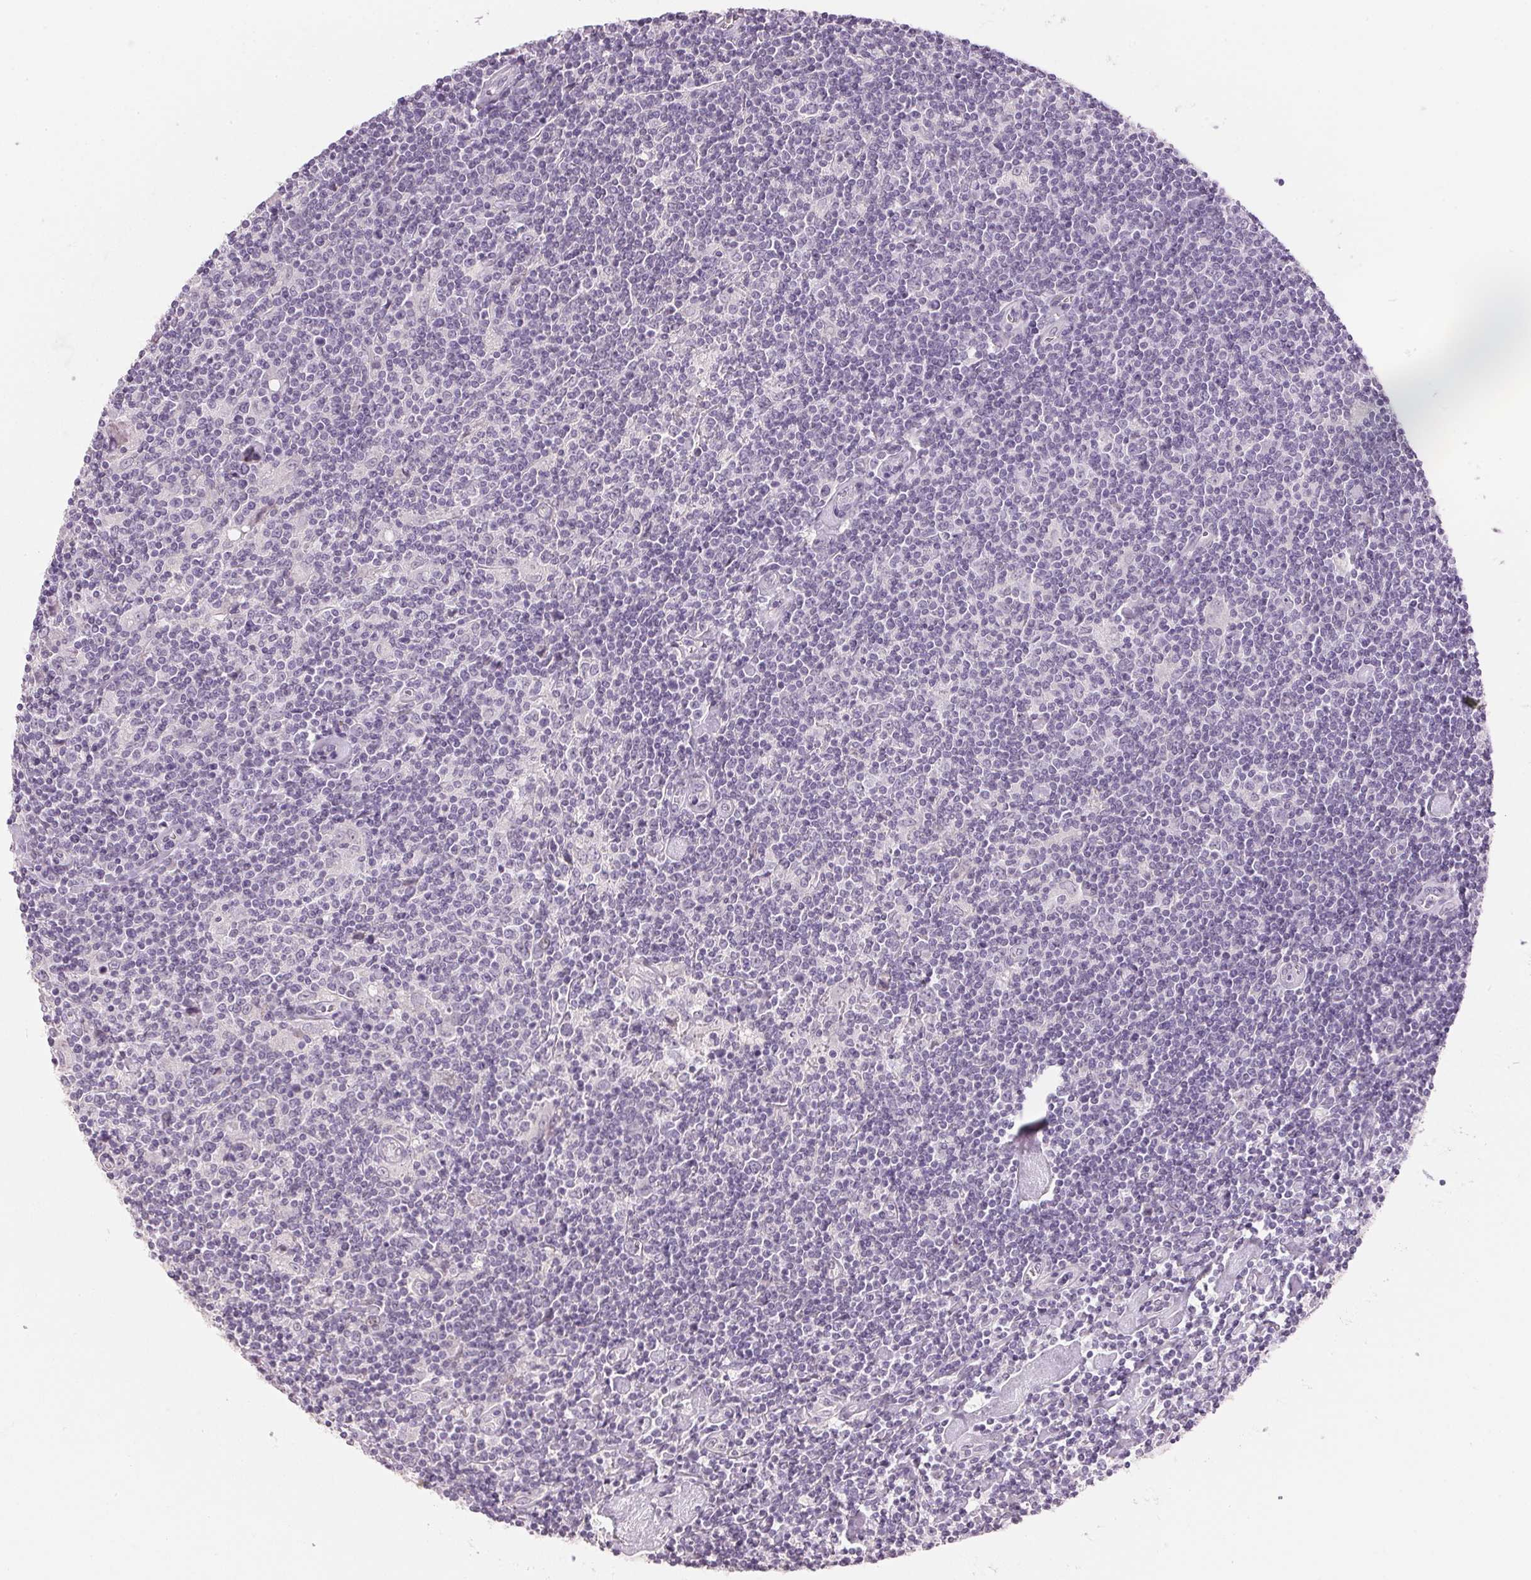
{"staining": {"intensity": "negative", "quantity": "none", "location": "none"}, "tissue": "lymphoma", "cell_type": "Tumor cells", "image_type": "cancer", "snomed": [{"axis": "morphology", "description": "Hodgkin's disease, NOS"}, {"axis": "topography", "description": "Lymph node"}], "caption": "Lymphoma was stained to show a protein in brown. There is no significant positivity in tumor cells.", "gene": "IGFBP1", "patient": {"sex": "male", "age": 40}}